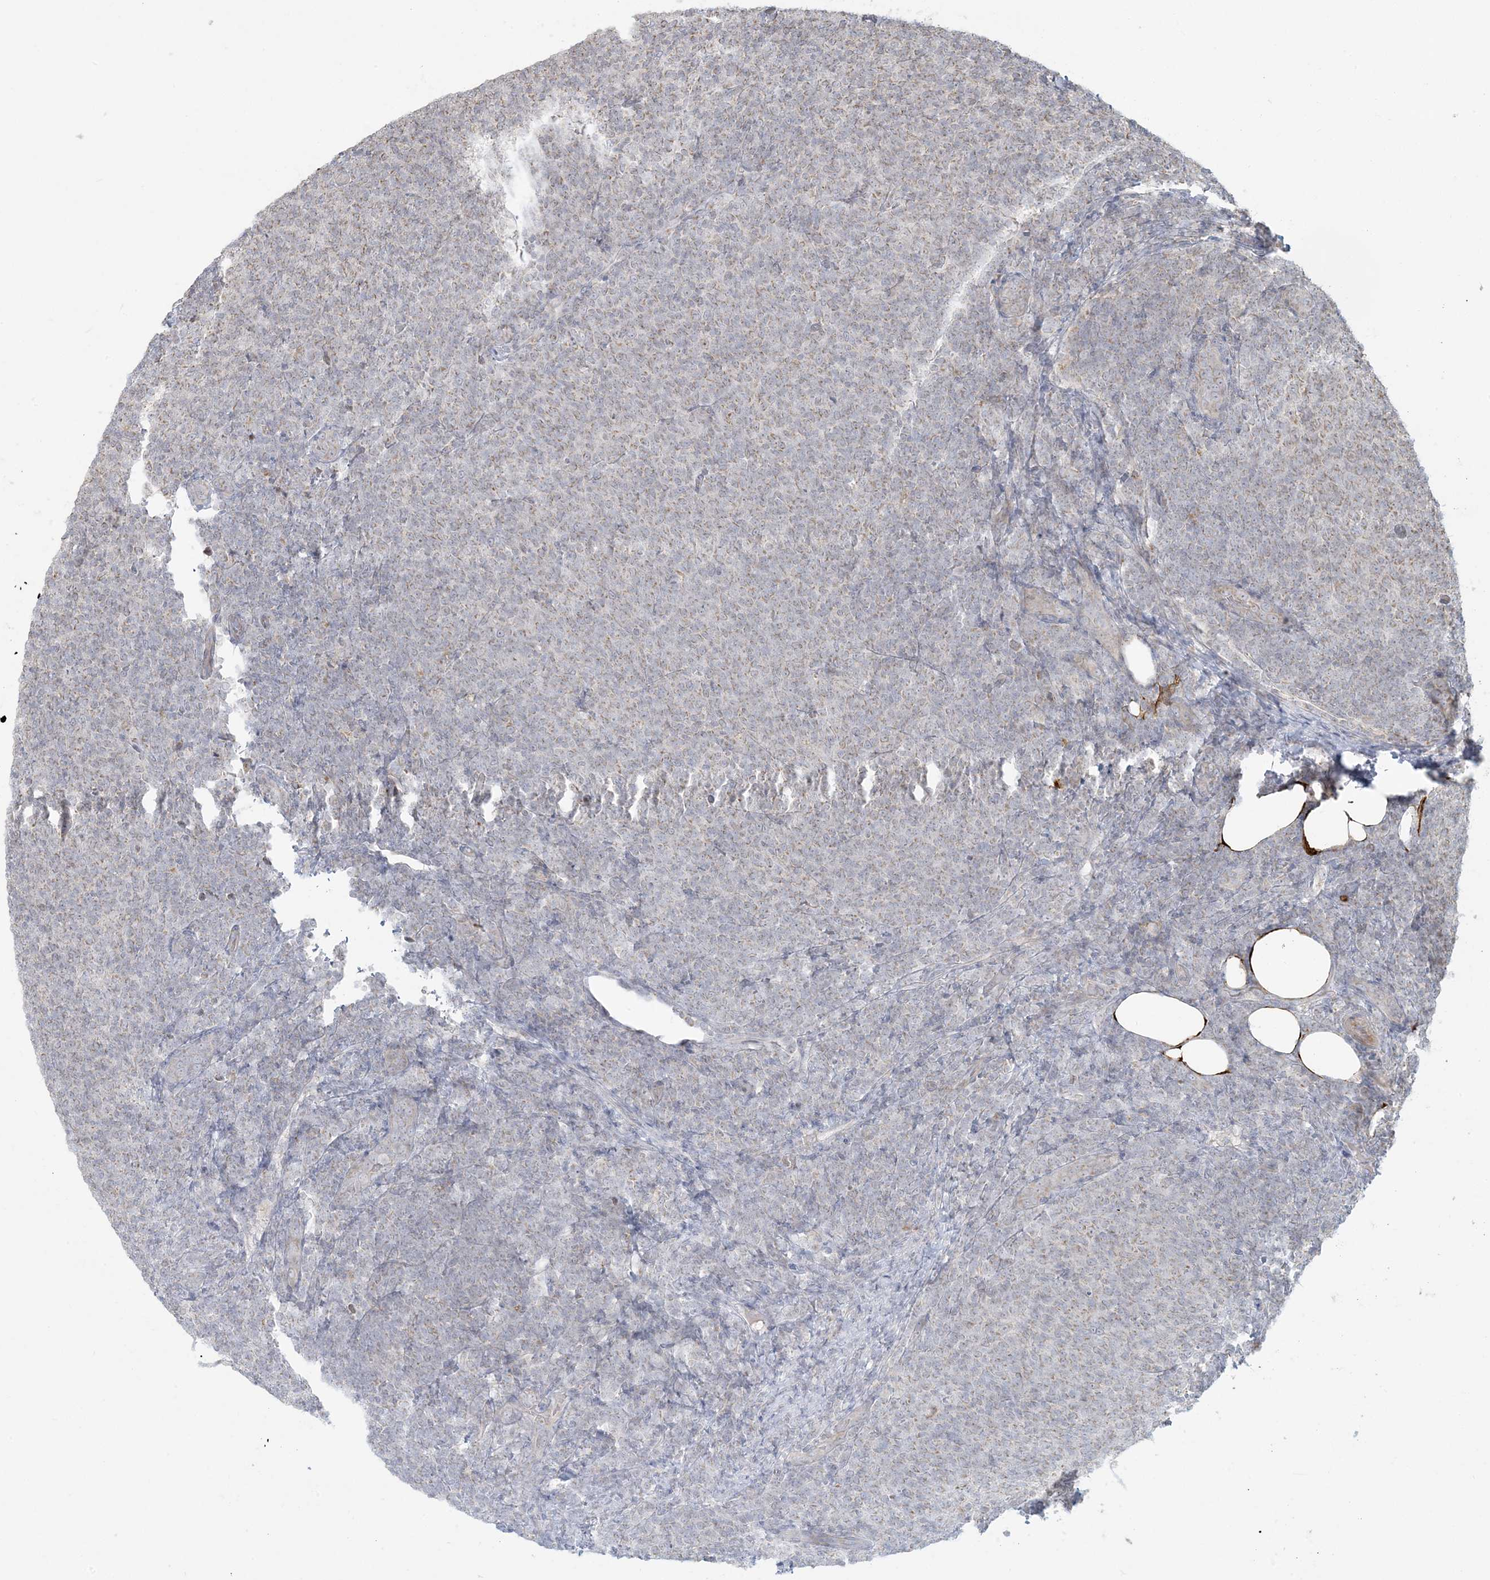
{"staining": {"intensity": "weak", "quantity": "<25%", "location": "cytoplasmic/membranous"}, "tissue": "lymphoma", "cell_type": "Tumor cells", "image_type": "cancer", "snomed": [{"axis": "morphology", "description": "Malignant lymphoma, non-Hodgkin's type, Low grade"}, {"axis": "topography", "description": "Lymph node"}], "caption": "An image of human lymphoma is negative for staining in tumor cells. (DAB immunohistochemistry (IHC) visualized using brightfield microscopy, high magnification).", "gene": "MCAT", "patient": {"sex": "male", "age": 66}}